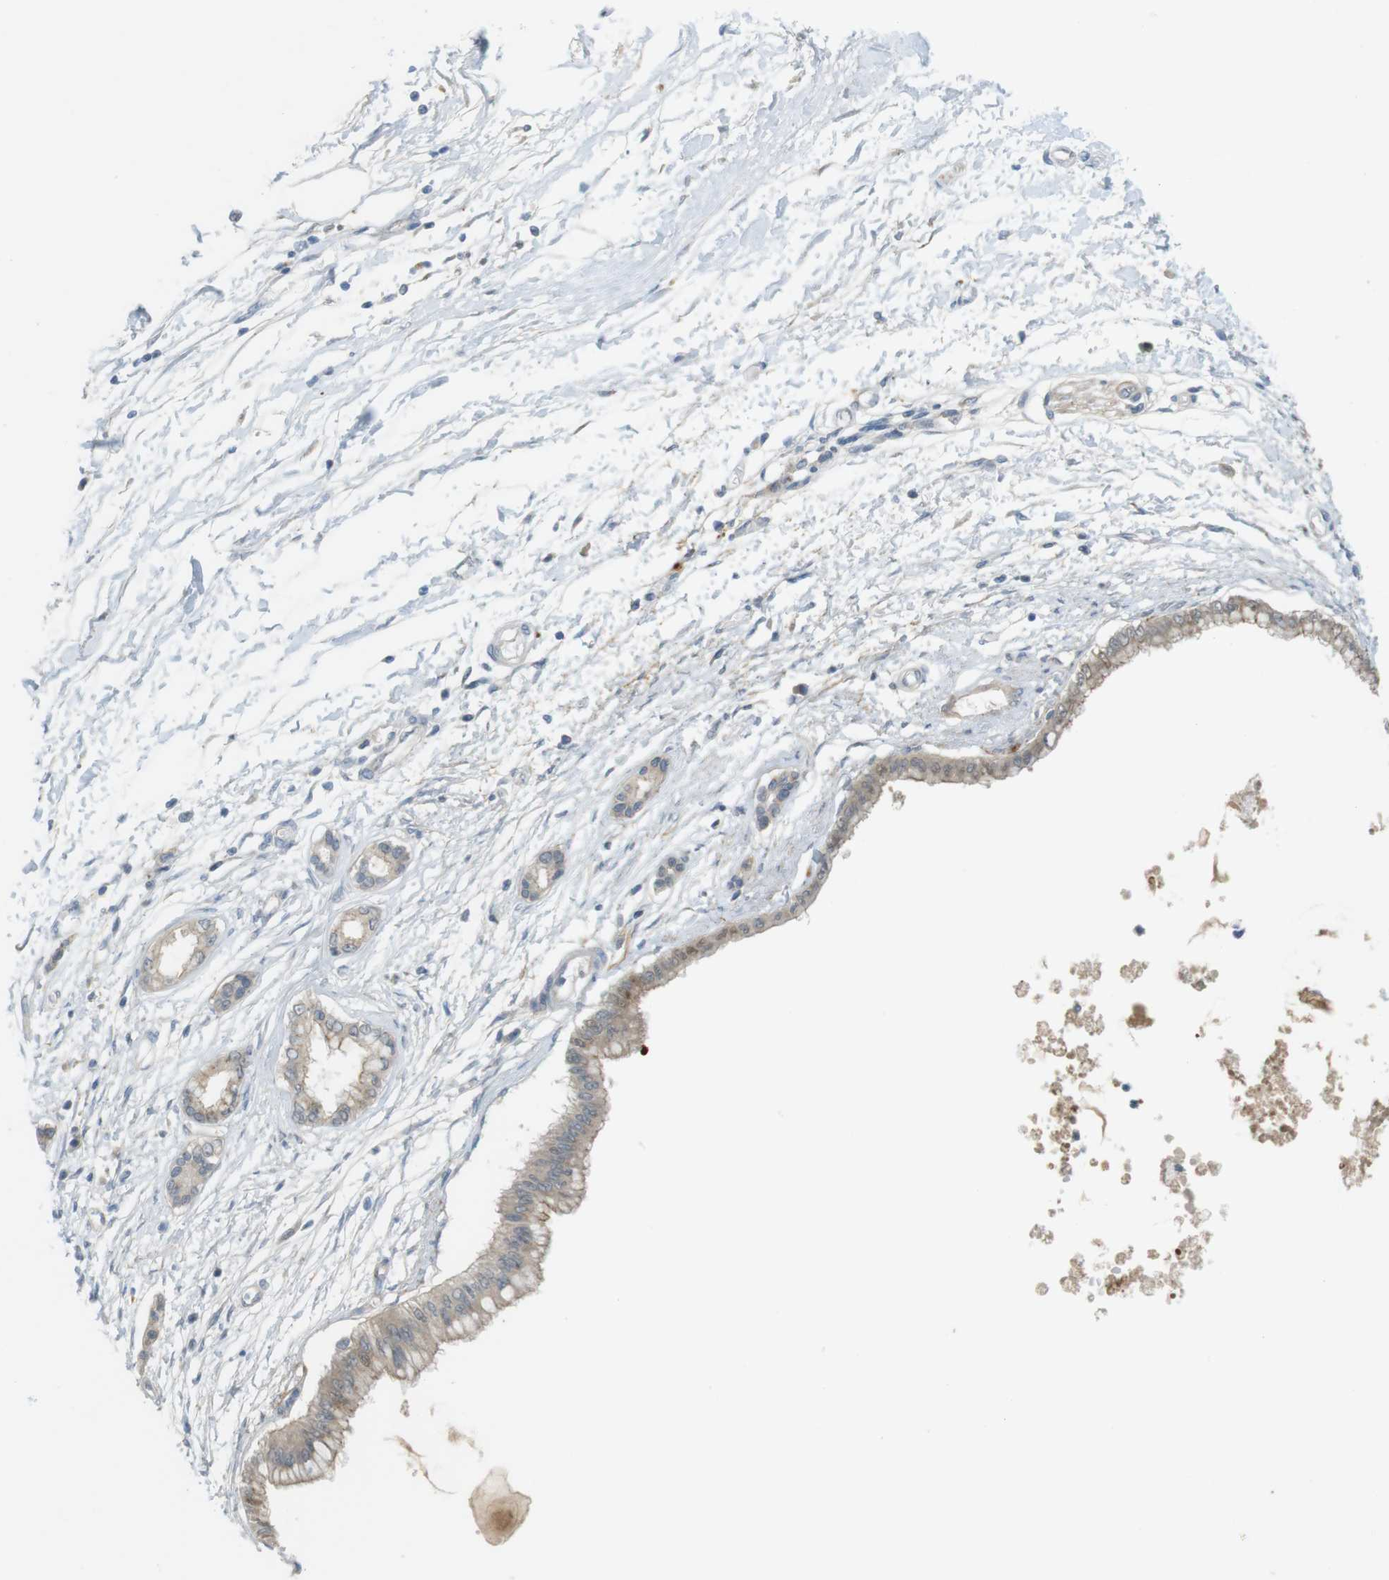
{"staining": {"intensity": "weak", "quantity": ">75%", "location": "cytoplasmic/membranous"}, "tissue": "pancreatic cancer", "cell_type": "Tumor cells", "image_type": "cancer", "snomed": [{"axis": "morphology", "description": "Adenocarcinoma, NOS"}, {"axis": "topography", "description": "Pancreas"}], "caption": "There is low levels of weak cytoplasmic/membranous expression in tumor cells of pancreatic adenocarcinoma, as demonstrated by immunohistochemical staining (brown color).", "gene": "UGT8", "patient": {"sex": "male", "age": 56}}